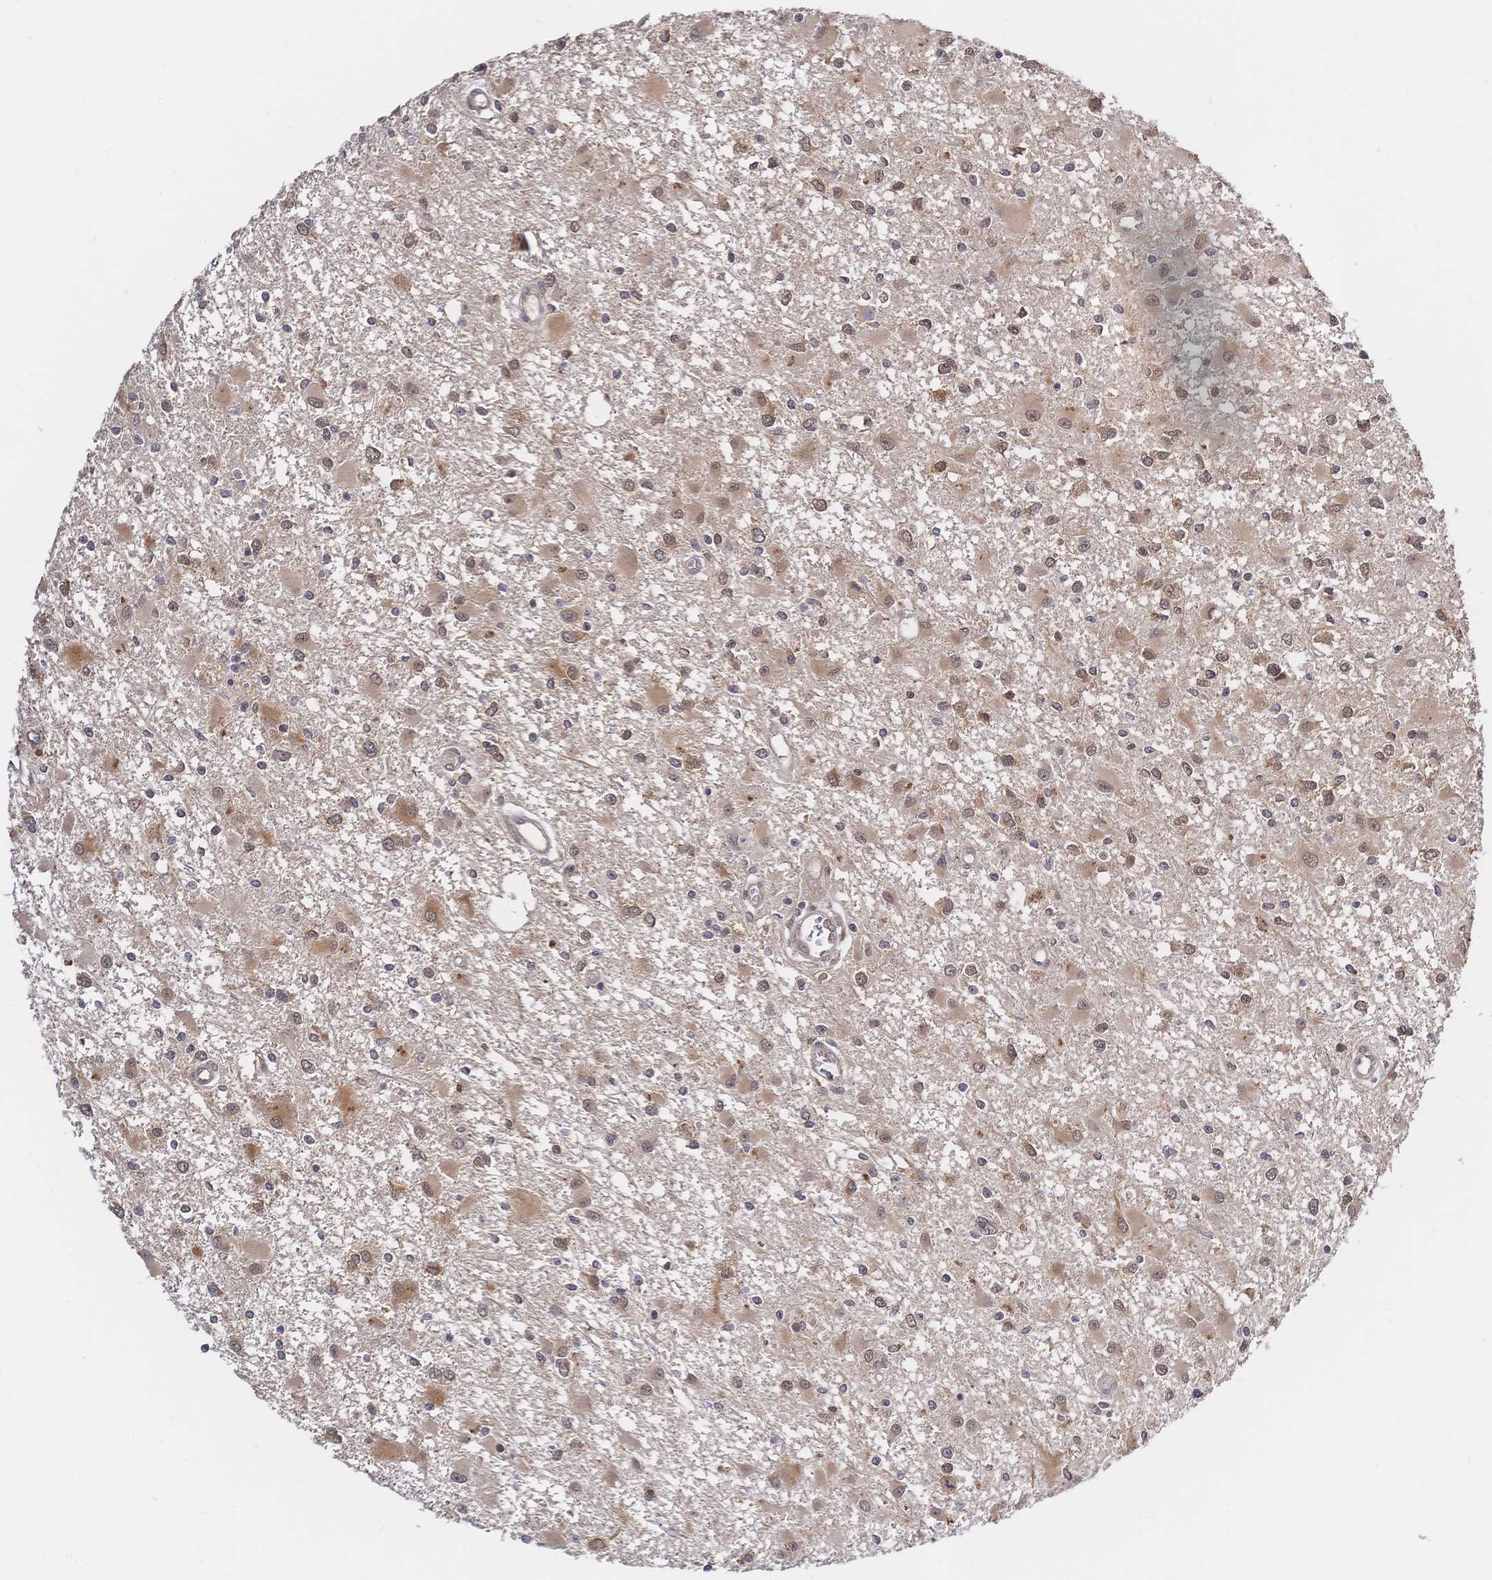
{"staining": {"intensity": "moderate", "quantity": ">75%", "location": "cytoplasmic/membranous,nuclear"}, "tissue": "glioma", "cell_type": "Tumor cells", "image_type": "cancer", "snomed": [{"axis": "morphology", "description": "Glioma, malignant, High grade"}, {"axis": "topography", "description": "Brain"}], "caption": "Immunohistochemistry (IHC) (DAB (3,3'-diaminobenzidine)) staining of human malignant high-grade glioma exhibits moderate cytoplasmic/membranous and nuclear protein staining in approximately >75% of tumor cells.", "gene": "LMO4", "patient": {"sex": "male", "age": 54}}